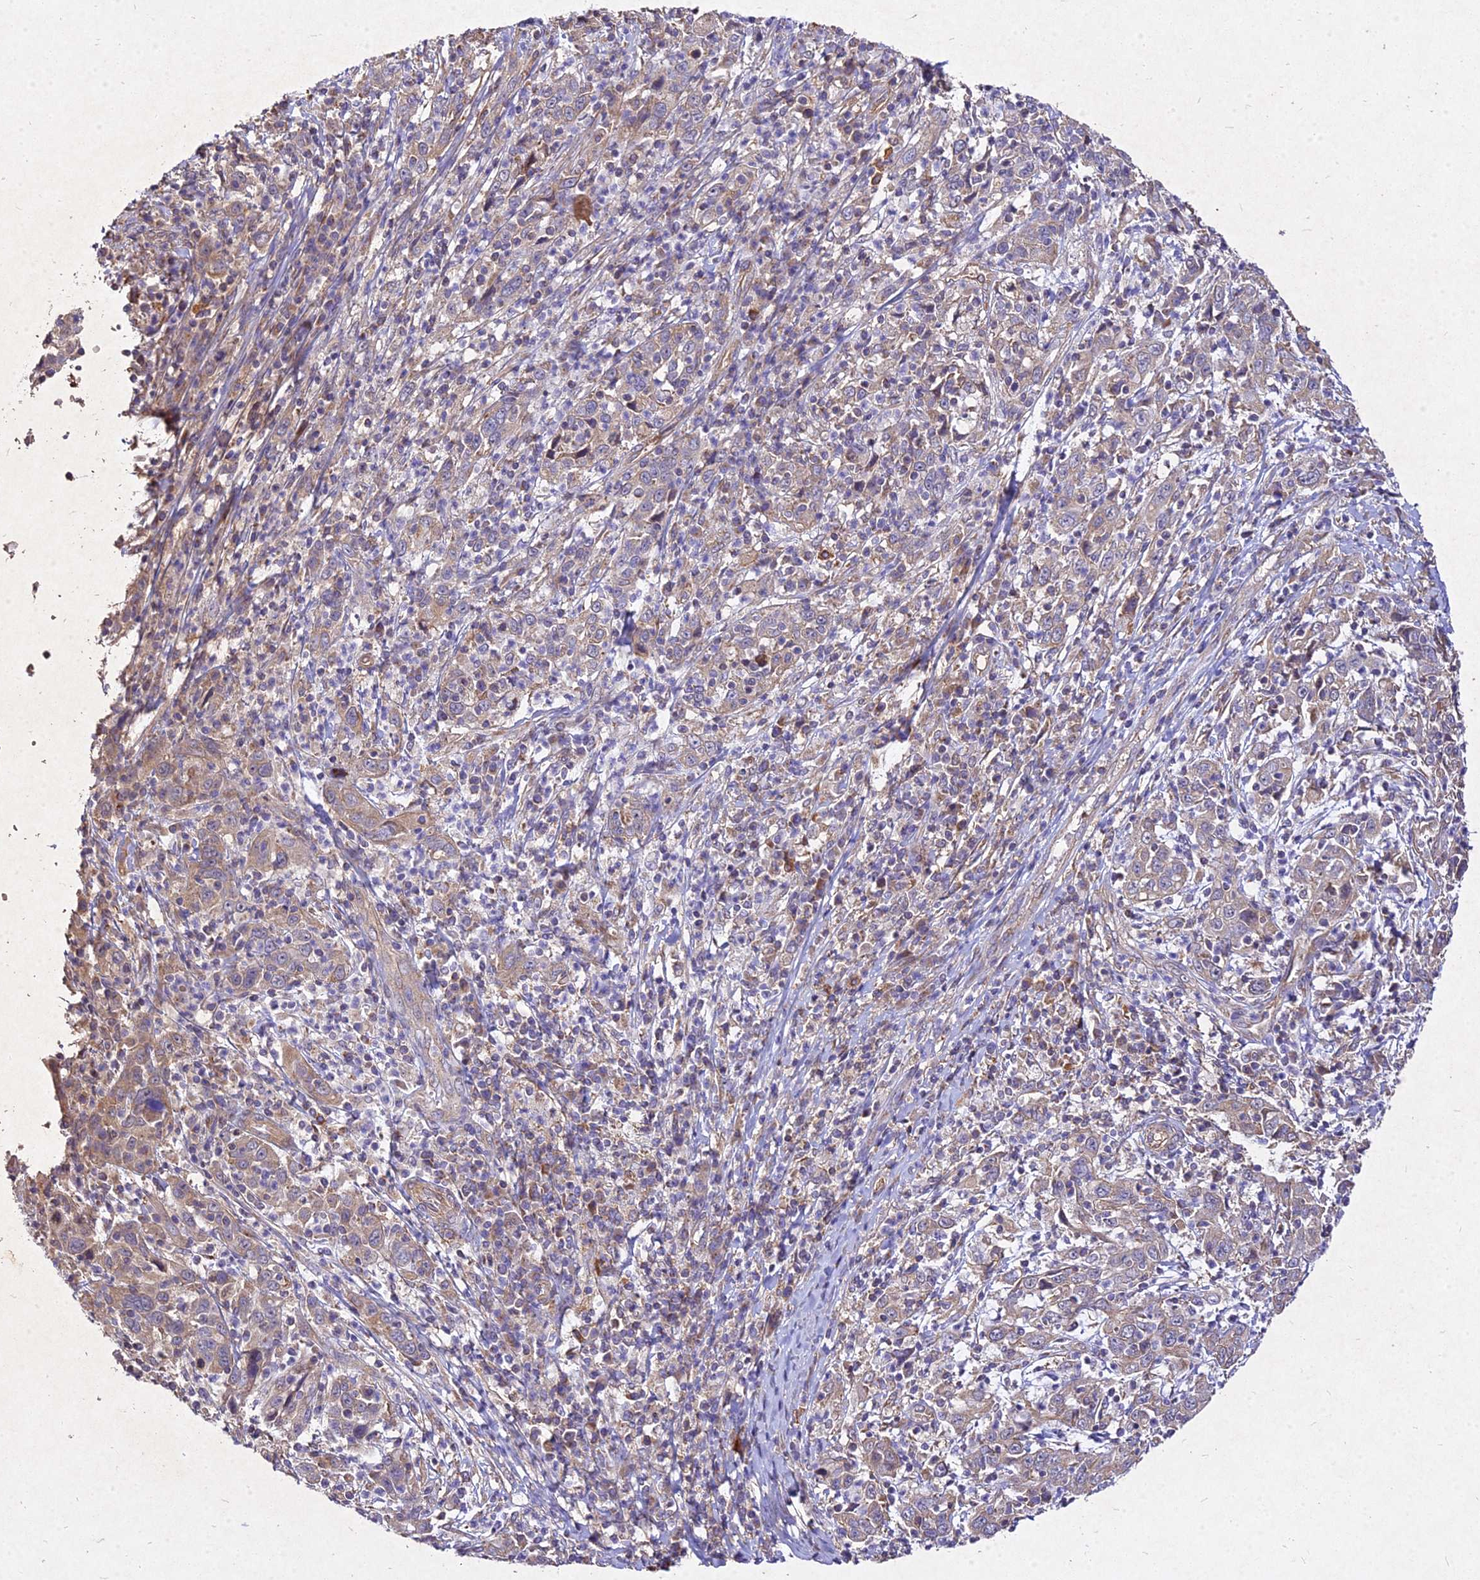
{"staining": {"intensity": "weak", "quantity": "25%-75%", "location": "cytoplasmic/membranous"}, "tissue": "cervical cancer", "cell_type": "Tumor cells", "image_type": "cancer", "snomed": [{"axis": "morphology", "description": "Squamous cell carcinoma, NOS"}, {"axis": "topography", "description": "Cervix"}], "caption": "Approximately 25%-75% of tumor cells in cervical cancer reveal weak cytoplasmic/membranous protein expression as visualized by brown immunohistochemical staining.", "gene": "SKA1", "patient": {"sex": "female", "age": 46}}